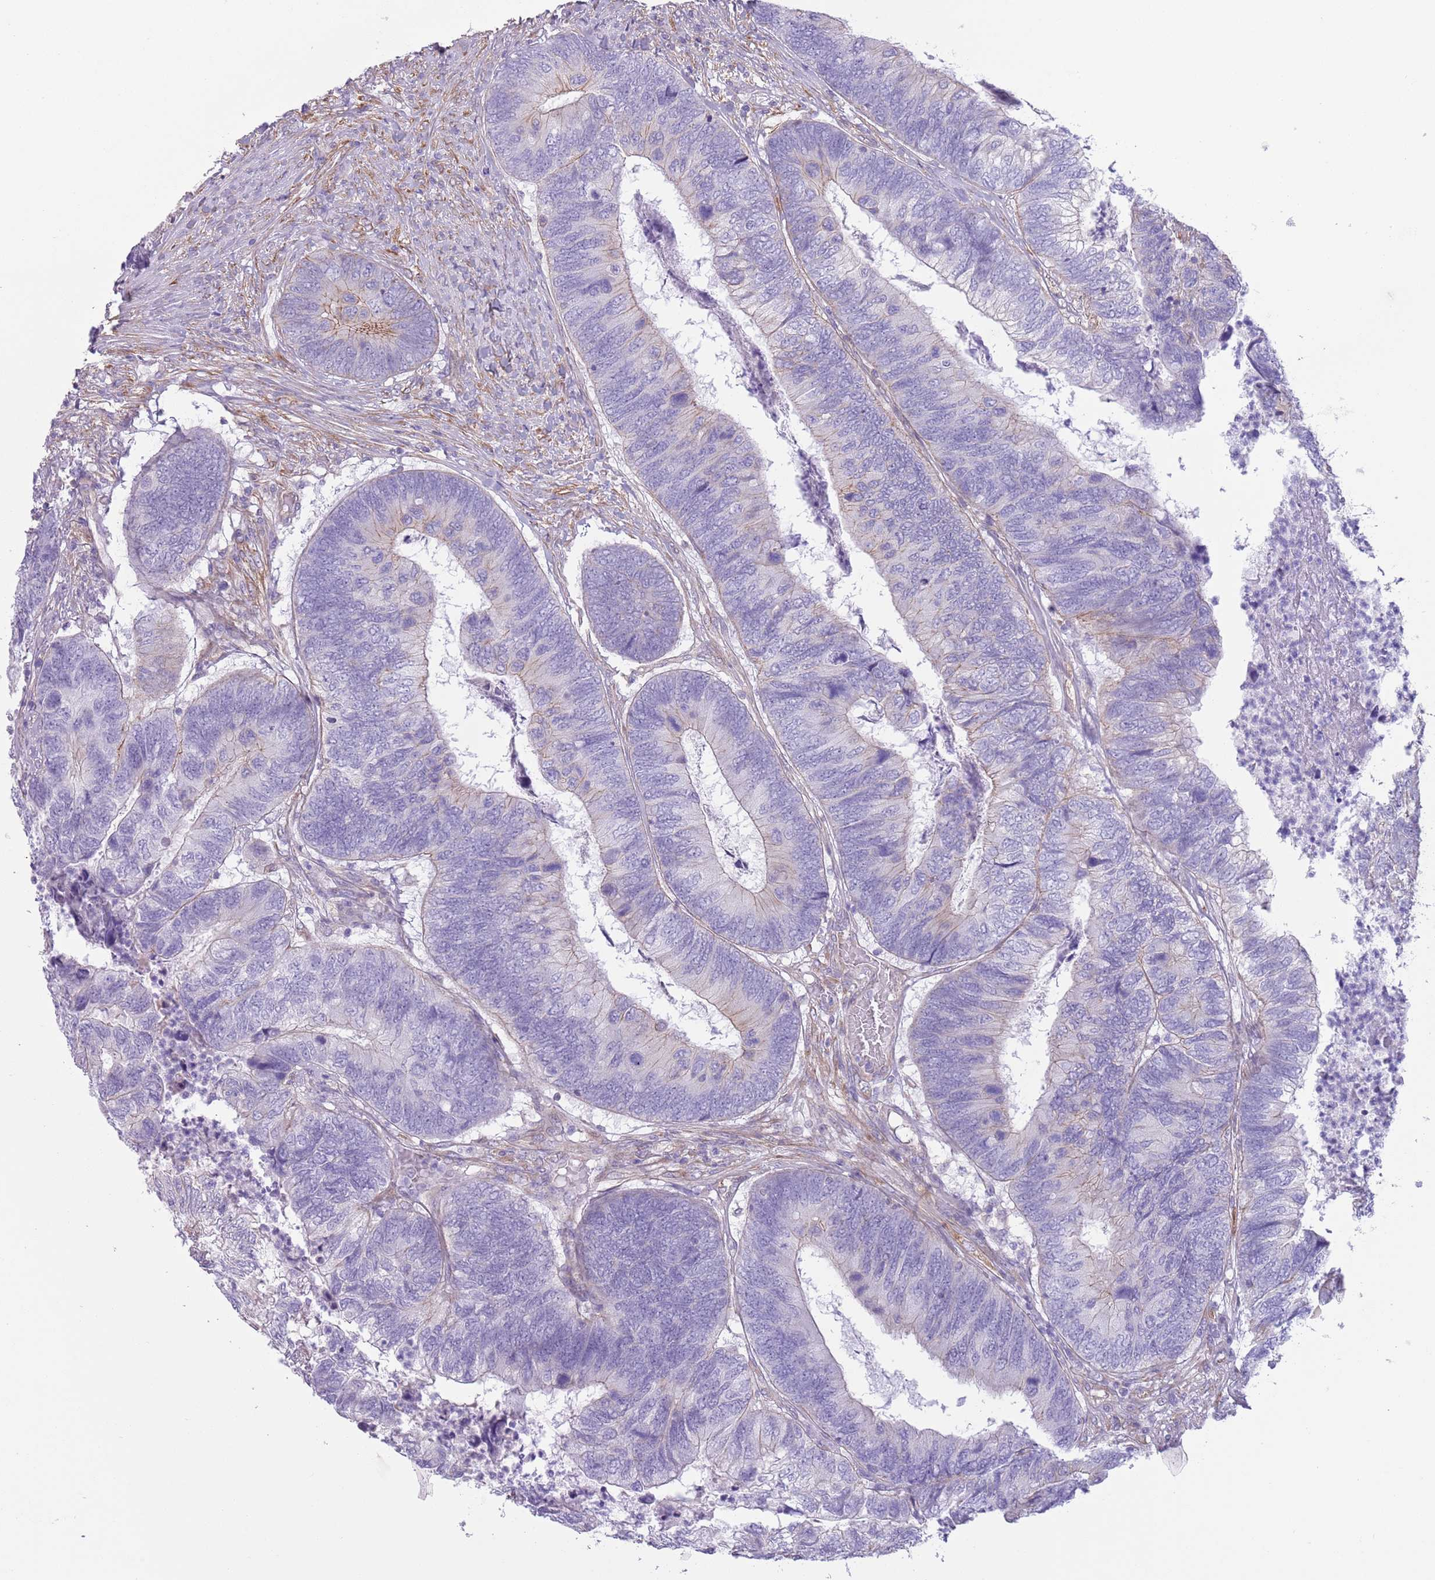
{"staining": {"intensity": "weak", "quantity": "<25%", "location": "cytoplasmic/membranous"}, "tissue": "colorectal cancer", "cell_type": "Tumor cells", "image_type": "cancer", "snomed": [{"axis": "morphology", "description": "Adenocarcinoma, NOS"}, {"axis": "topography", "description": "Colon"}], "caption": "There is no significant positivity in tumor cells of adenocarcinoma (colorectal). The staining is performed using DAB brown chromogen with nuclei counter-stained in using hematoxylin.", "gene": "RBP3", "patient": {"sex": "female", "age": 67}}